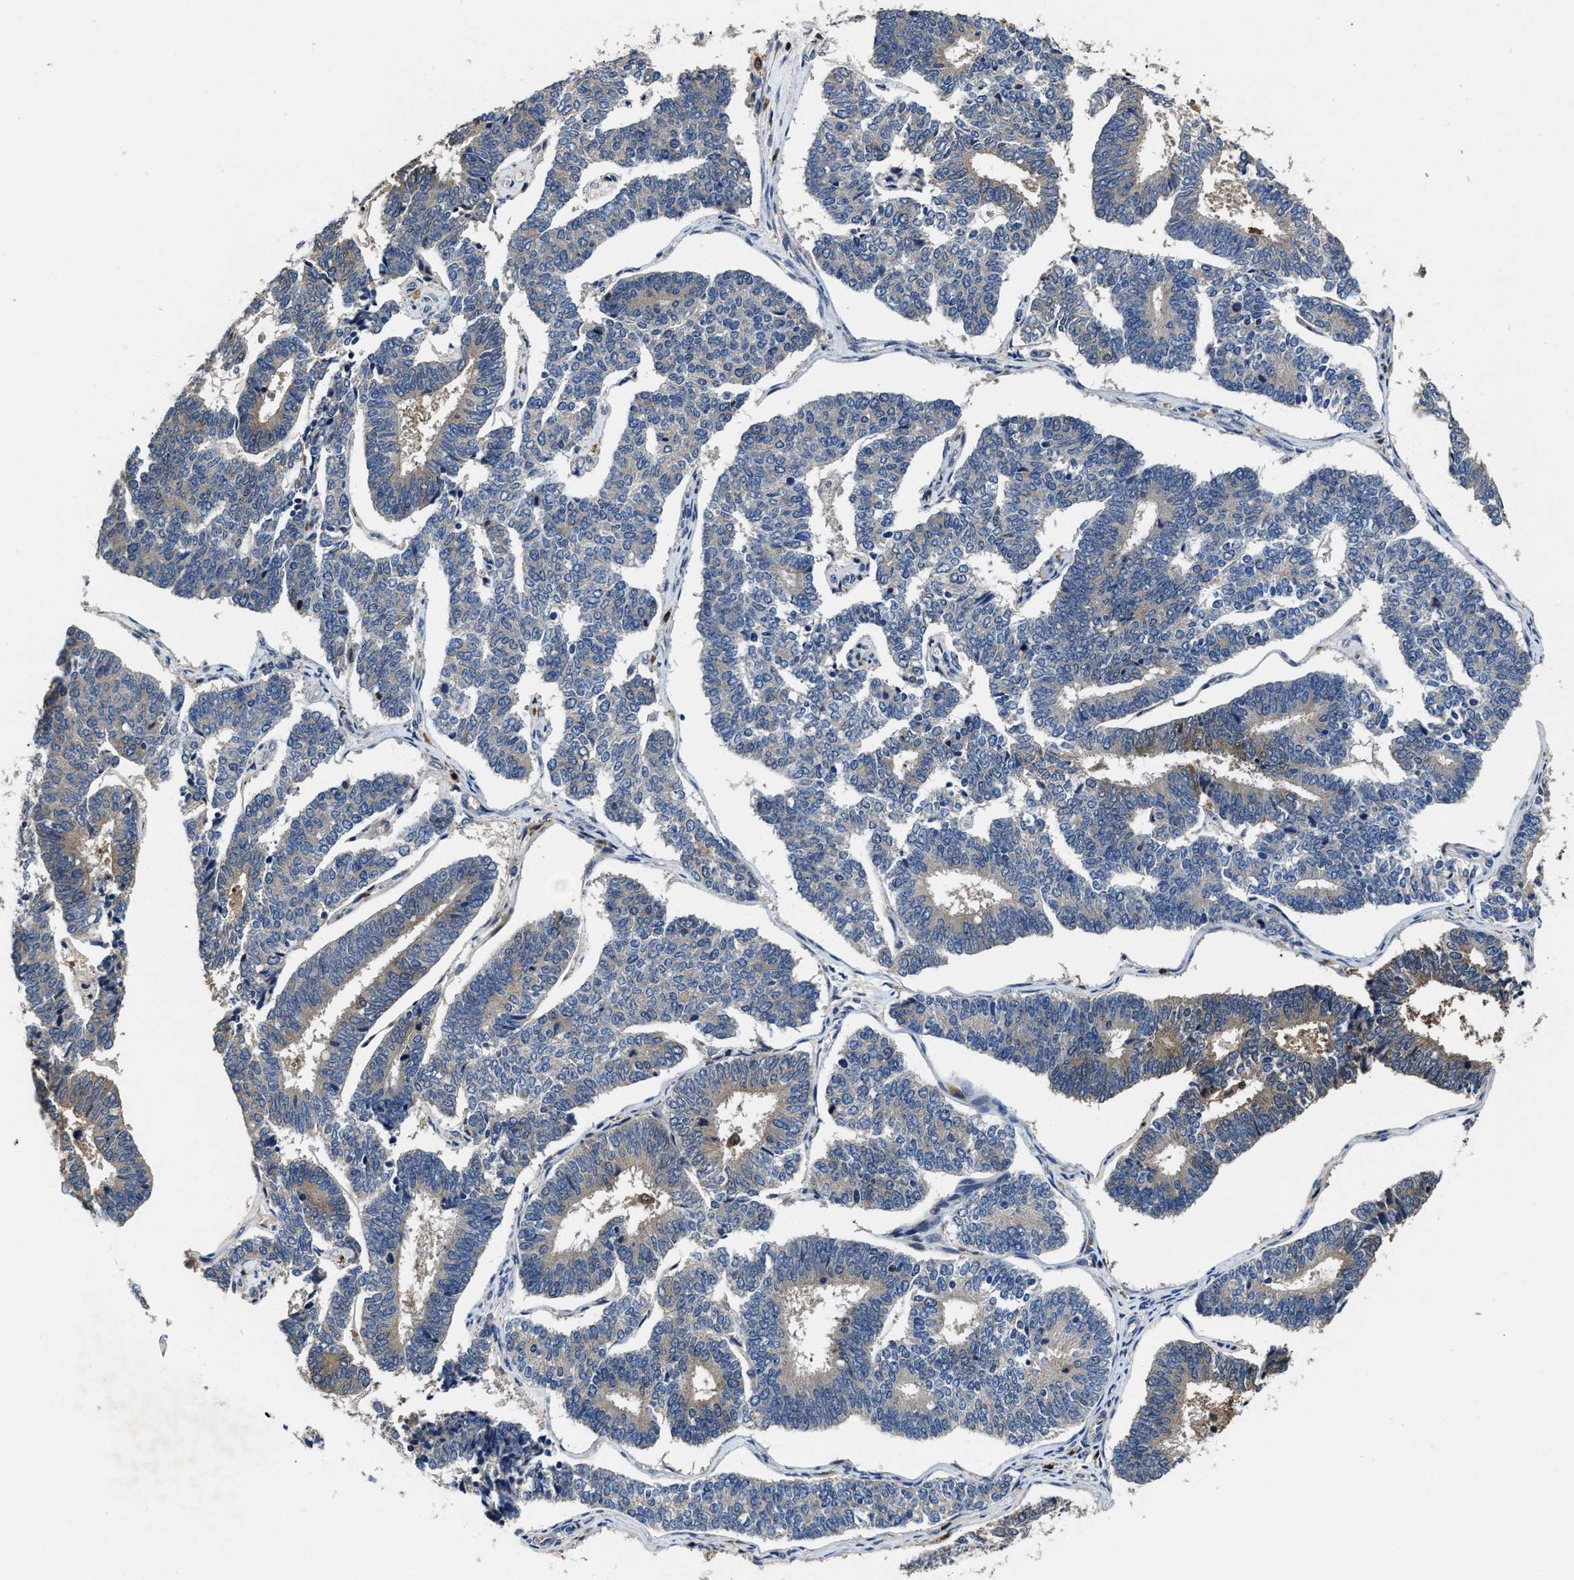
{"staining": {"intensity": "weak", "quantity": "<25%", "location": "cytoplasmic/membranous"}, "tissue": "endometrial cancer", "cell_type": "Tumor cells", "image_type": "cancer", "snomed": [{"axis": "morphology", "description": "Adenocarcinoma, NOS"}, {"axis": "topography", "description": "Endometrium"}], "caption": "A histopathology image of human adenocarcinoma (endometrial) is negative for staining in tumor cells.", "gene": "RGS10", "patient": {"sex": "female", "age": 70}}